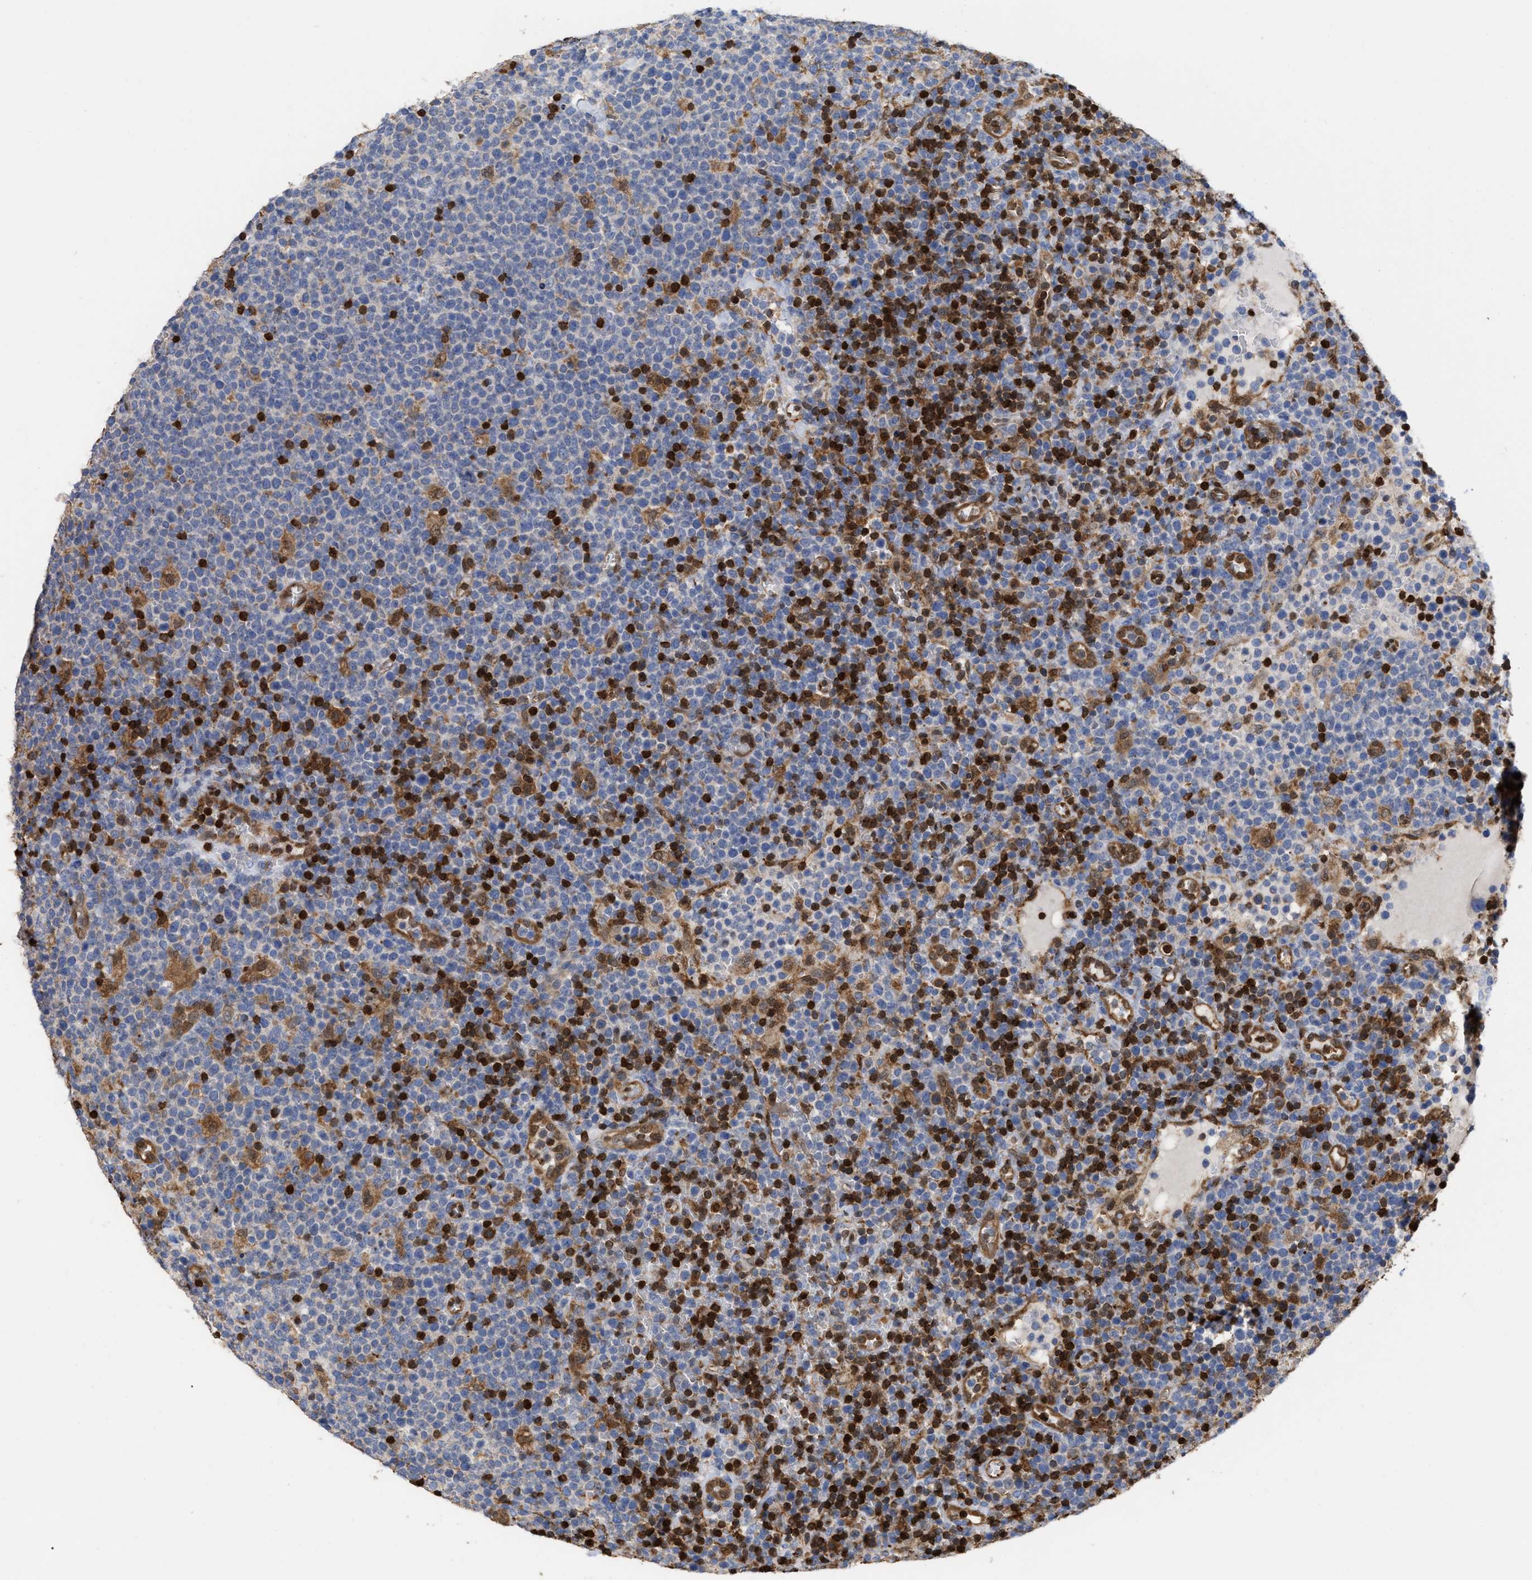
{"staining": {"intensity": "negative", "quantity": "none", "location": "none"}, "tissue": "lymphoma", "cell_type": "Tumor cells", "image_type": "cancer", "snomed": [{"axis": "morphology", "description": "Malignant lymphoma, non-Hodgkin's type, High grade"}, {"axis": "topography", "description": "Lymph node"}], "caption": "Immunohistochemistry (IHC) histopathology image of neoplastic tissue: human lymphoma stained with DAB demonstrates no significant protein expression in tumor cells.", "gene": "GIMAP4", "patient": {"sex": "male", "age": 61}}